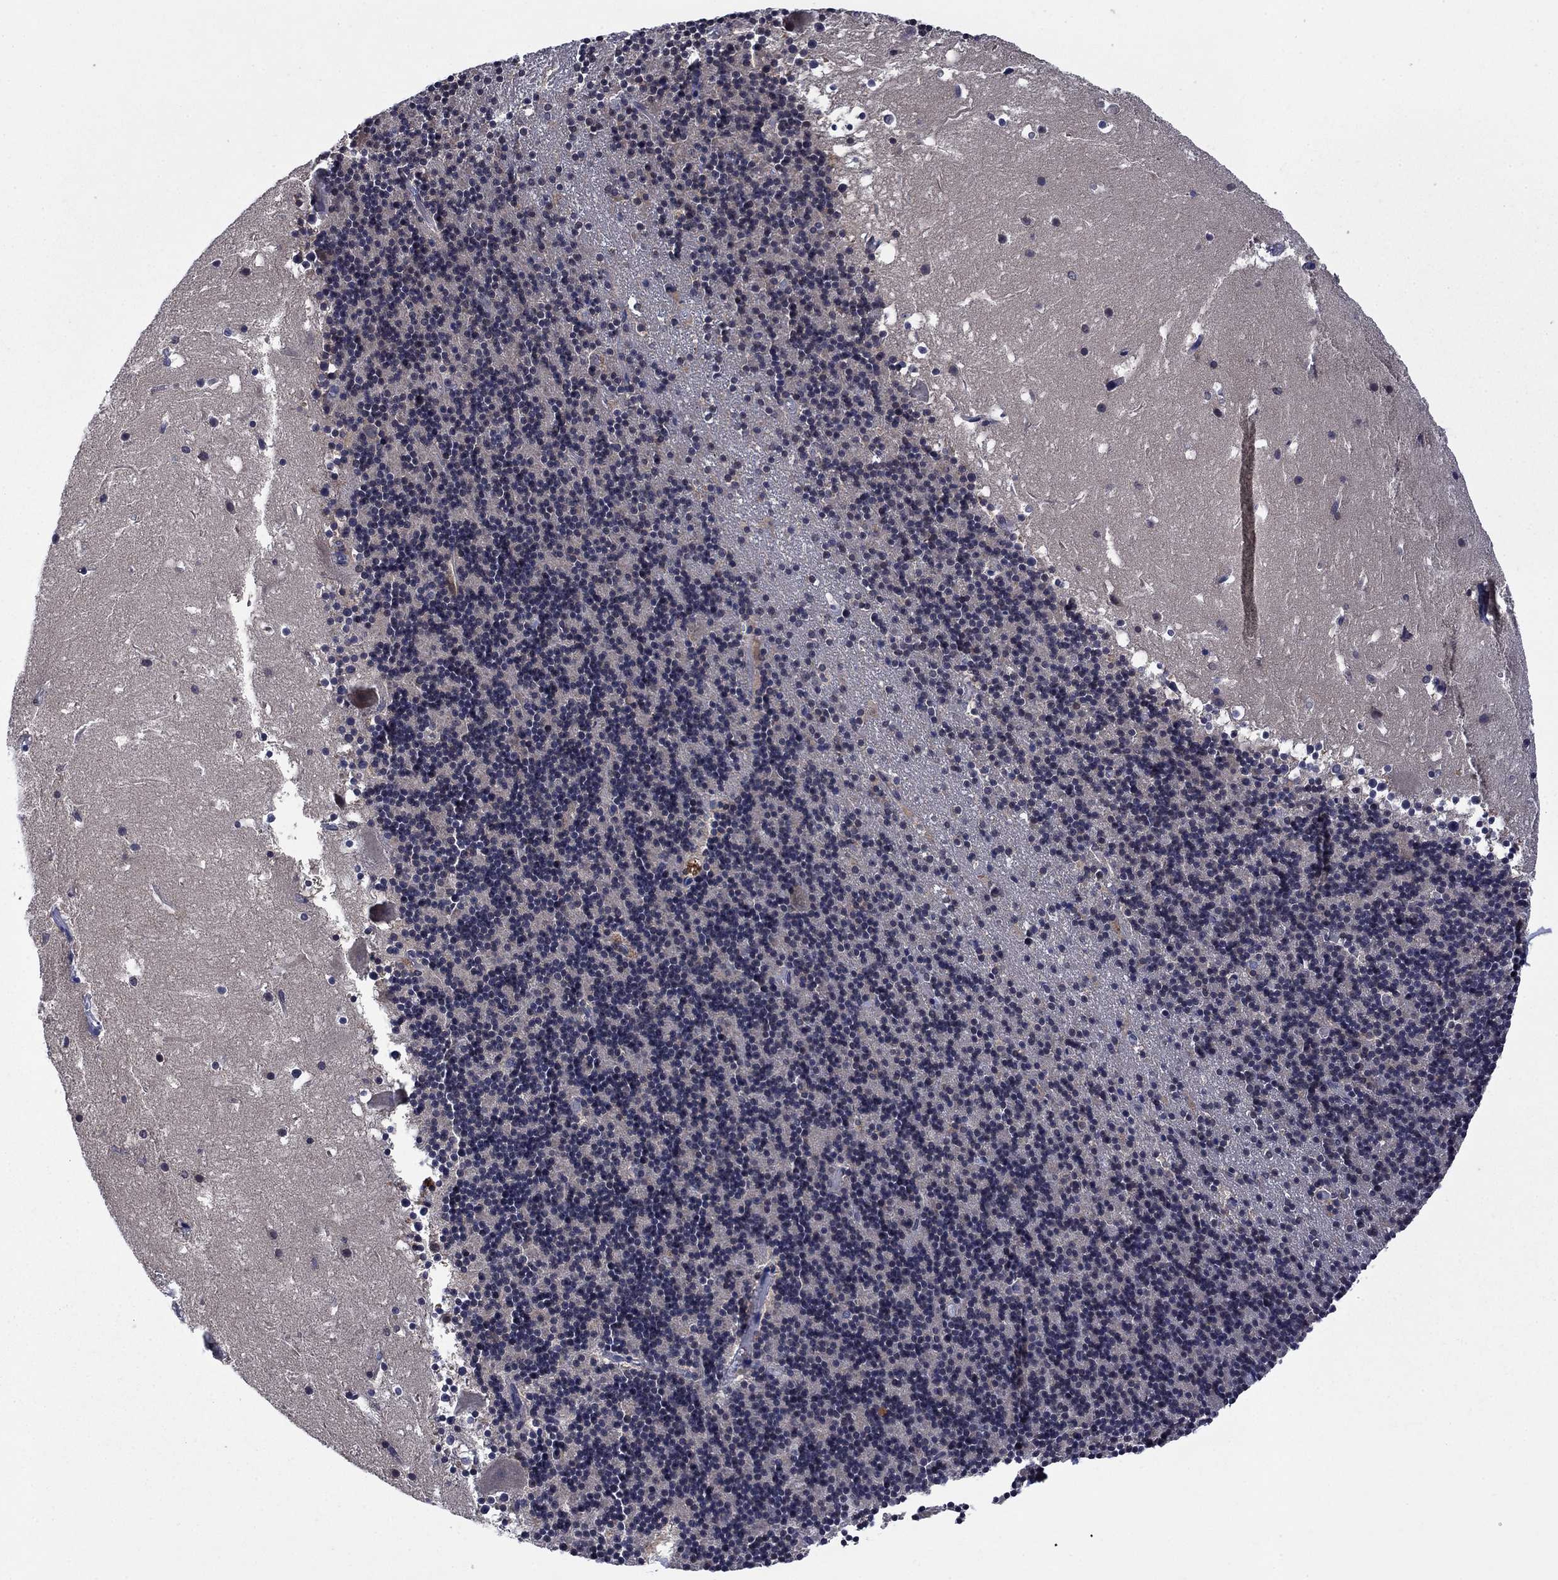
{"staining": {"intensity": "negative", "quantity": "none", "location": "none"}, "tissue": "cerebellum", "cell_type": "Cells in granular layer", "image_type": "normal", "snomed": [{"axis": "morphology", "description": "Normal tissue, NOS"}, {"axis": "topography", "description": "Cerebellum"}], "caption": "IHC of unremarkable human cerebellum exhibits no expression in cells in granular layer. (IHC, brightfield microscopy, high magnification).", "gene": "IAH1", "patient": {"sex": "male", "age": 37}}